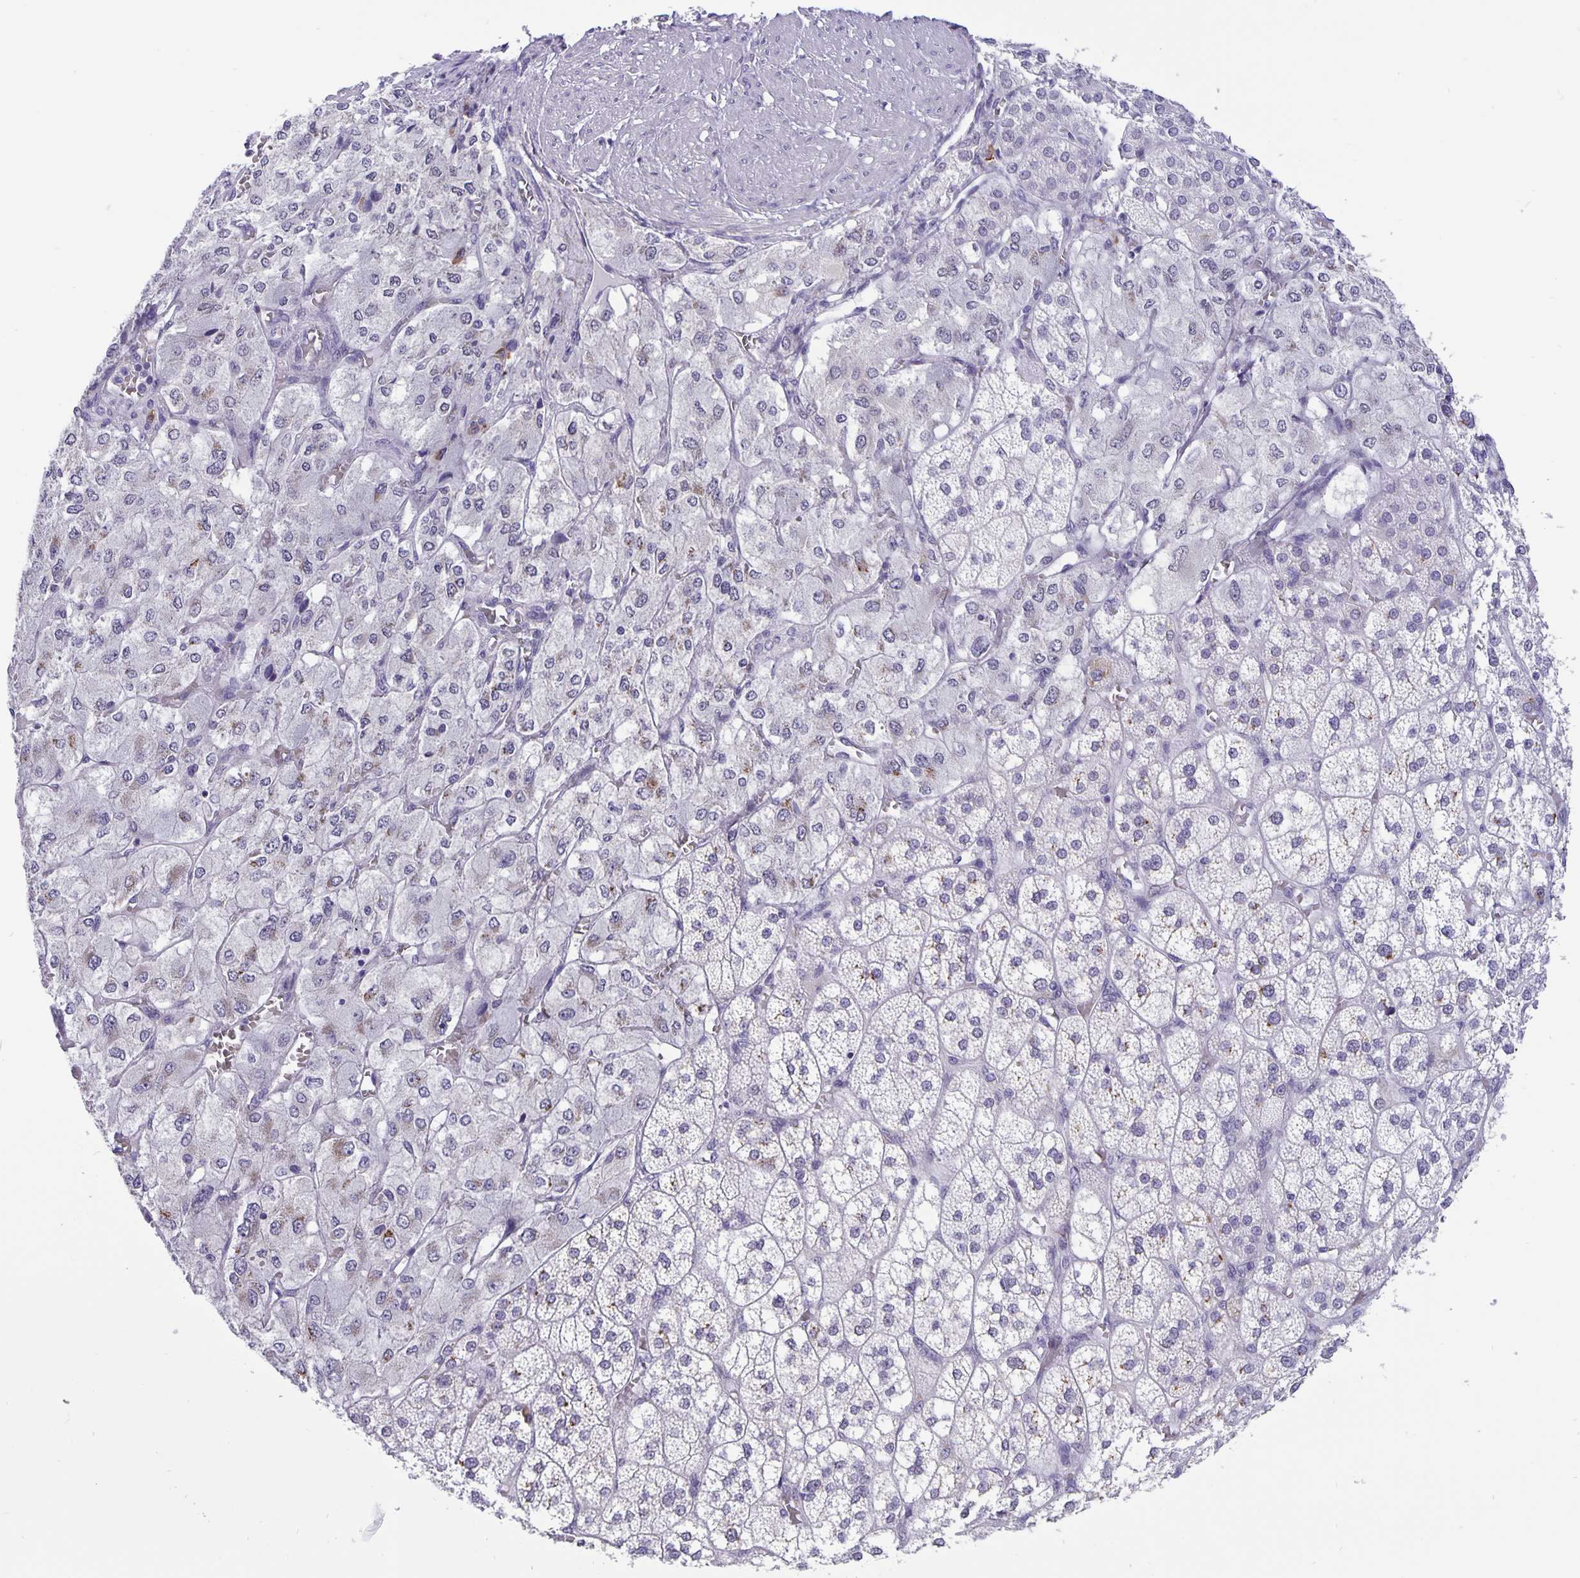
{"staining": {"intensity": "negative", "quantity": "none", "location": "none"}, "tissue": "adrenal gland", "cell_type": "Glandular cells", "image_type": "normal", "snomed": [{"axis": "morphology", "description": "Normal tissue, NOS"}, {"axis": "topography", "description": "Adrenal gland"}], "caption": "Micrograph shows no protein staining in glandular cells of normal adrenal gland. Brightfield microscopy of immunohistochemistry (IHC) stained with DAB (3,3'-diaminobenzidine) (brown) and hematoxylin (blue), captured at high magnification.", "gene": "ERMN", "patient": {"sex": "female", "age": 60}}